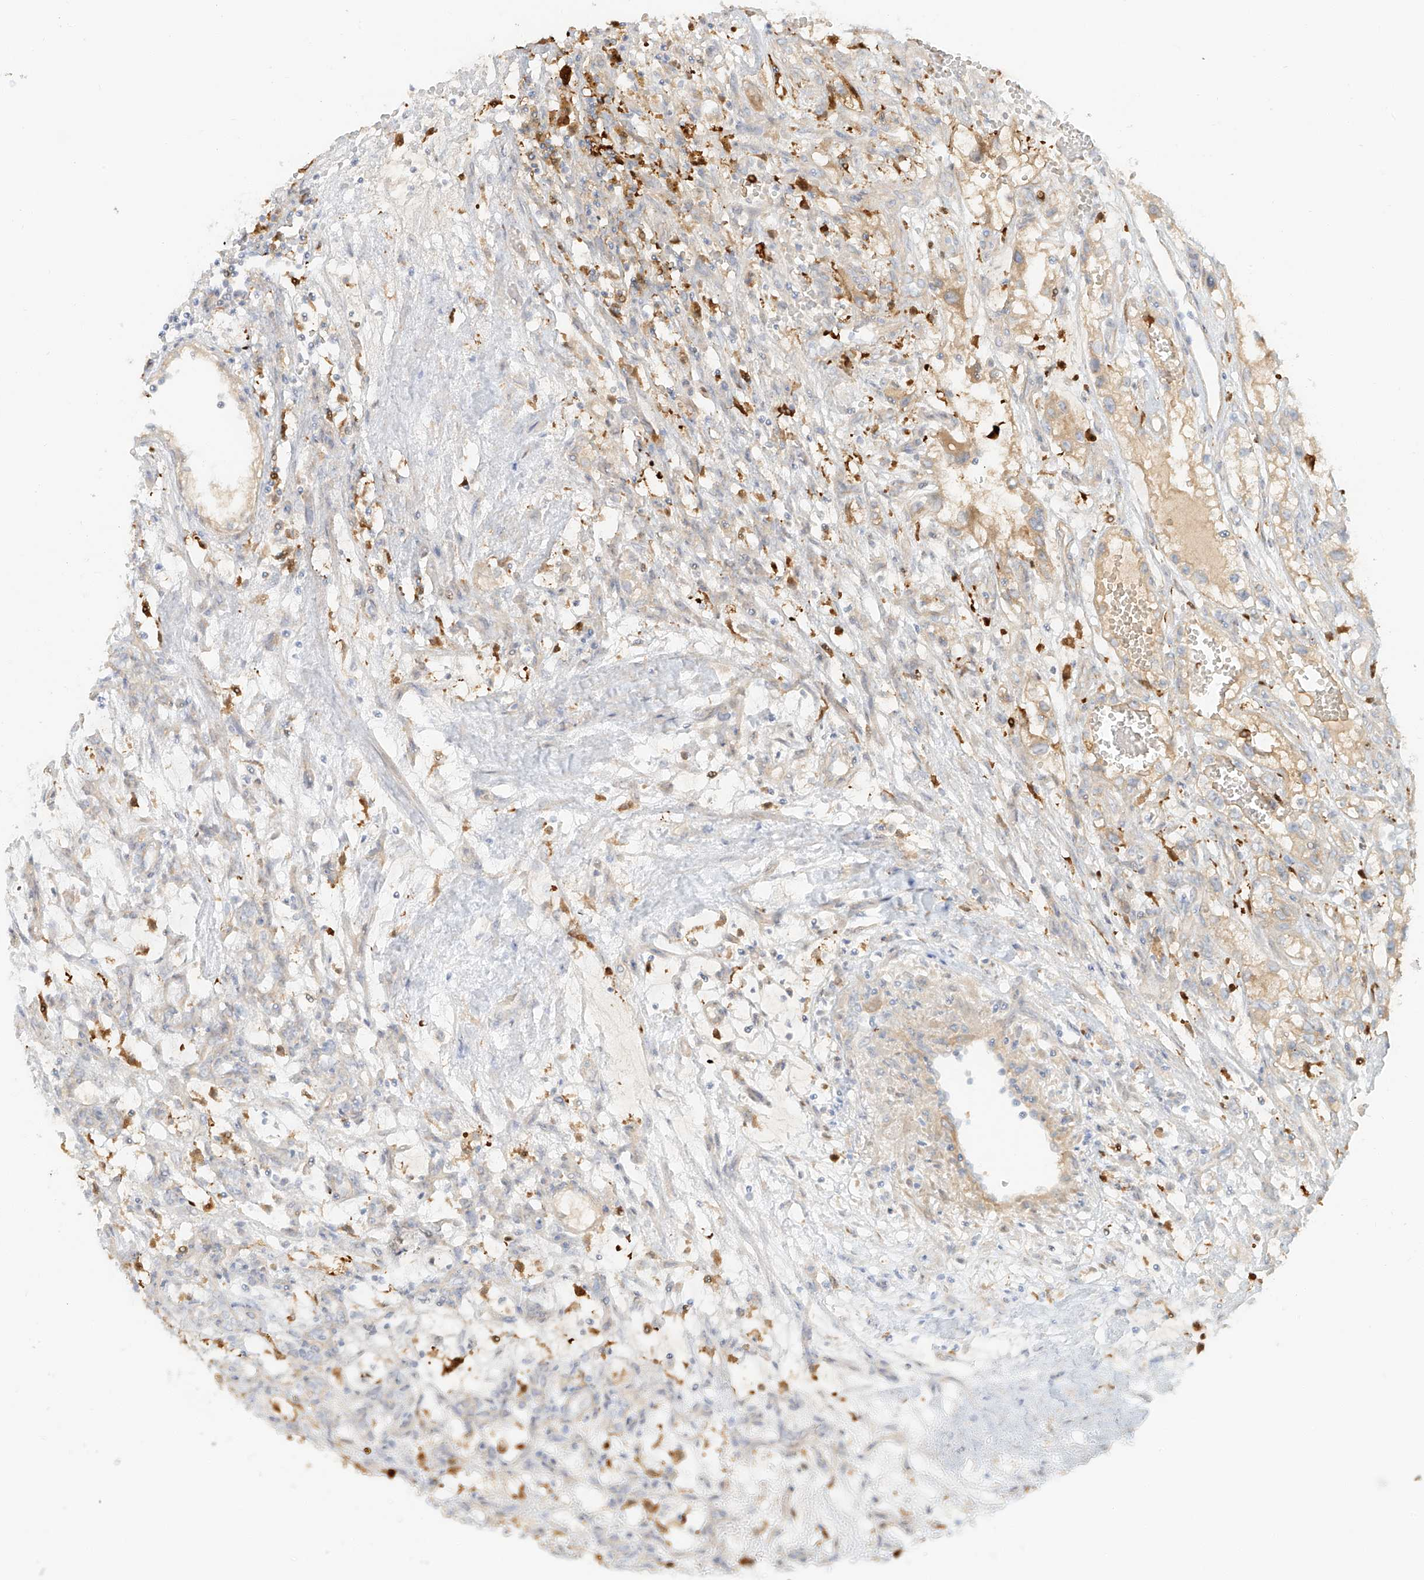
{"staining": {"intensity": "negative", "quantity": "none", "location": "none"}, "tissue": "renal cancer", "cell_type": "Tumor cells", "image_type": "cancer", "snomed": [{"axis": "morphology", "description": "Adenocarcinoma, NOS"}, {"axis": "topography", "description": "Kidney"}], "caption": "This is an IHC image of human renal cancer (adenocarcinoma). There is no positivity in tumor cells.", "gene": "UPK1B", "patient": {"sex": "female", "age": 57}}